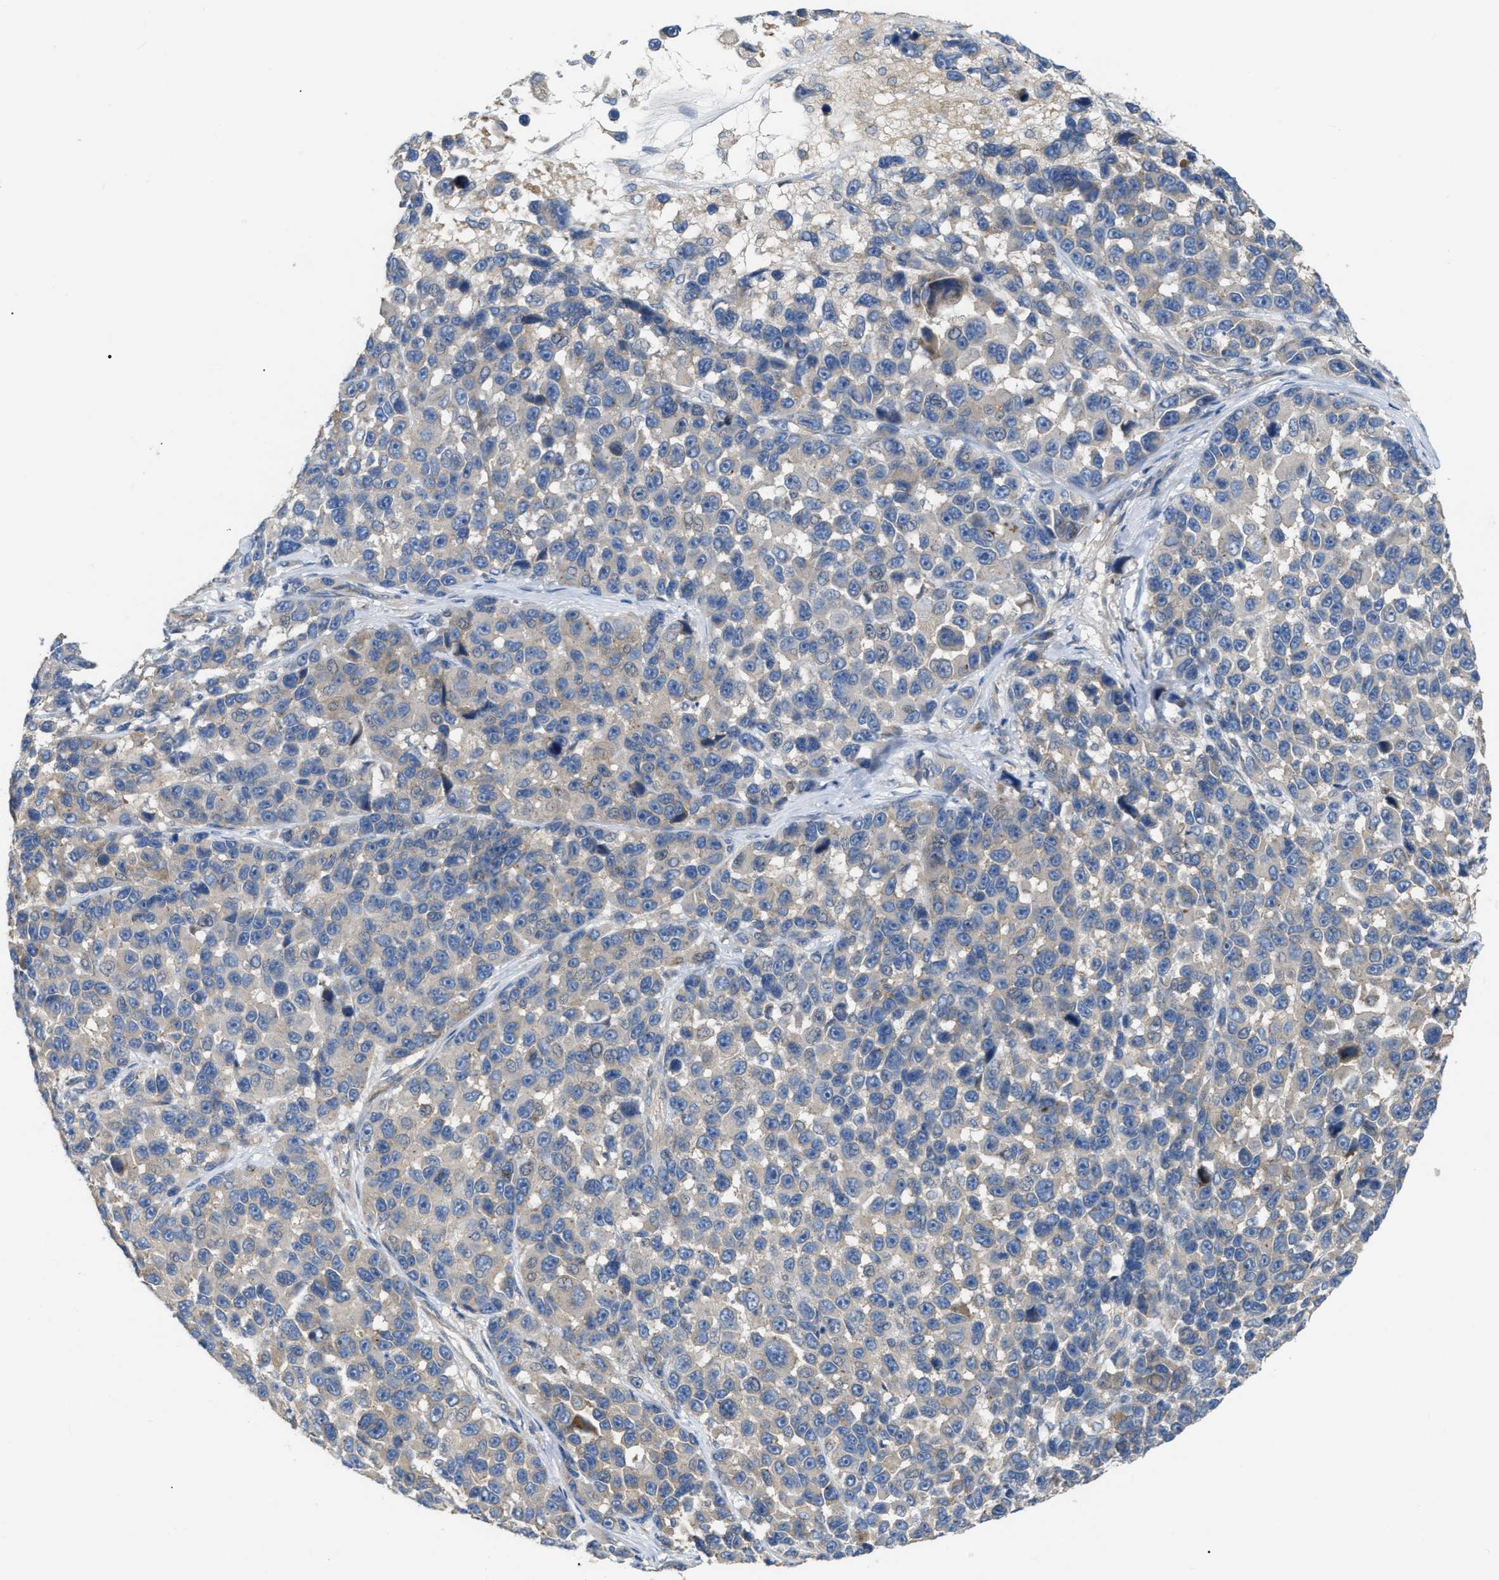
{"staining": {"intensity": "weak", "quantity": "<25%", "location": "cytoplasmic/membranous"}, "tissue": "melanoma", "cell_type": "Tumor cells", "image_type": "cancer", "snomed": [{"axis": "morphology", "description": "Malignant melanoma, NOS"}, {"axis": "topography", "description": "Skin"}], "caption": "A photomicrograph of human malignant melanoma is negative for staining in tumor cells. (DAB (3,3'-diaminobenzidine) immunohistochemistry (IHC), high magnification).", "gene": "DHX58", "patient": {"sex": "male", "age": 53}}